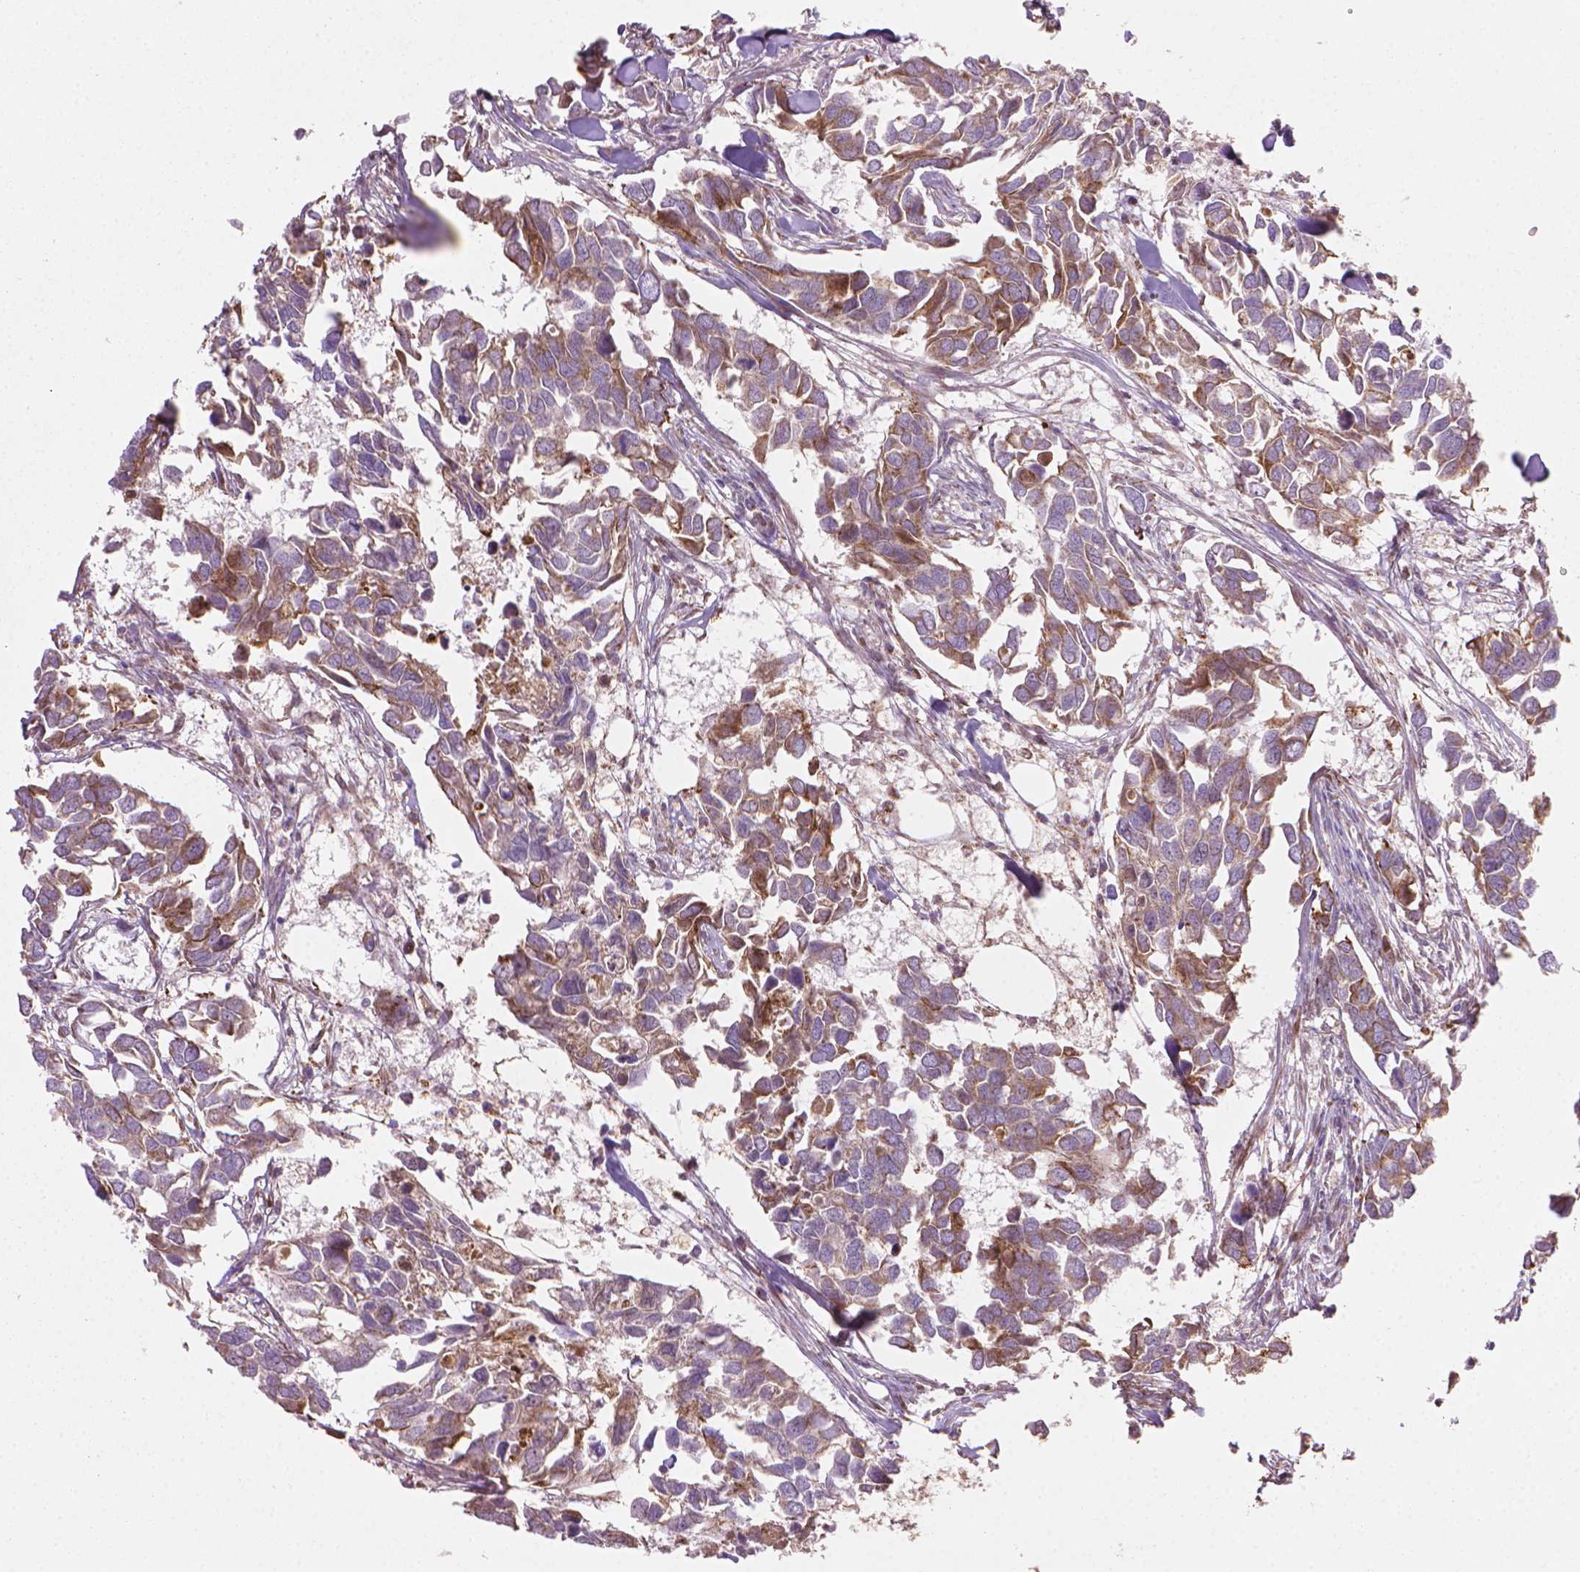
{"staining": {"intensity": "moderate", "quantity": "25%-75%", "location": "cytoplasmic/membranous"}, "tissue": "breast cancer", "cell_type": "Tumor cells", "image_type": "cancer", "snomed": [{"axis": "morphology", "description": "Duct carcinoma"}, {"axis": "topography", "description": "Breast"}], "caption": "Immunohistochemical staining of breast invasive ductal carcinoma shows medium levels of moderate cytoplasmic/membranous protein staining in about 25%-75% of tumor cells.", "gene": "VARS2", "patient": {"sex": "female", "age": 83}}